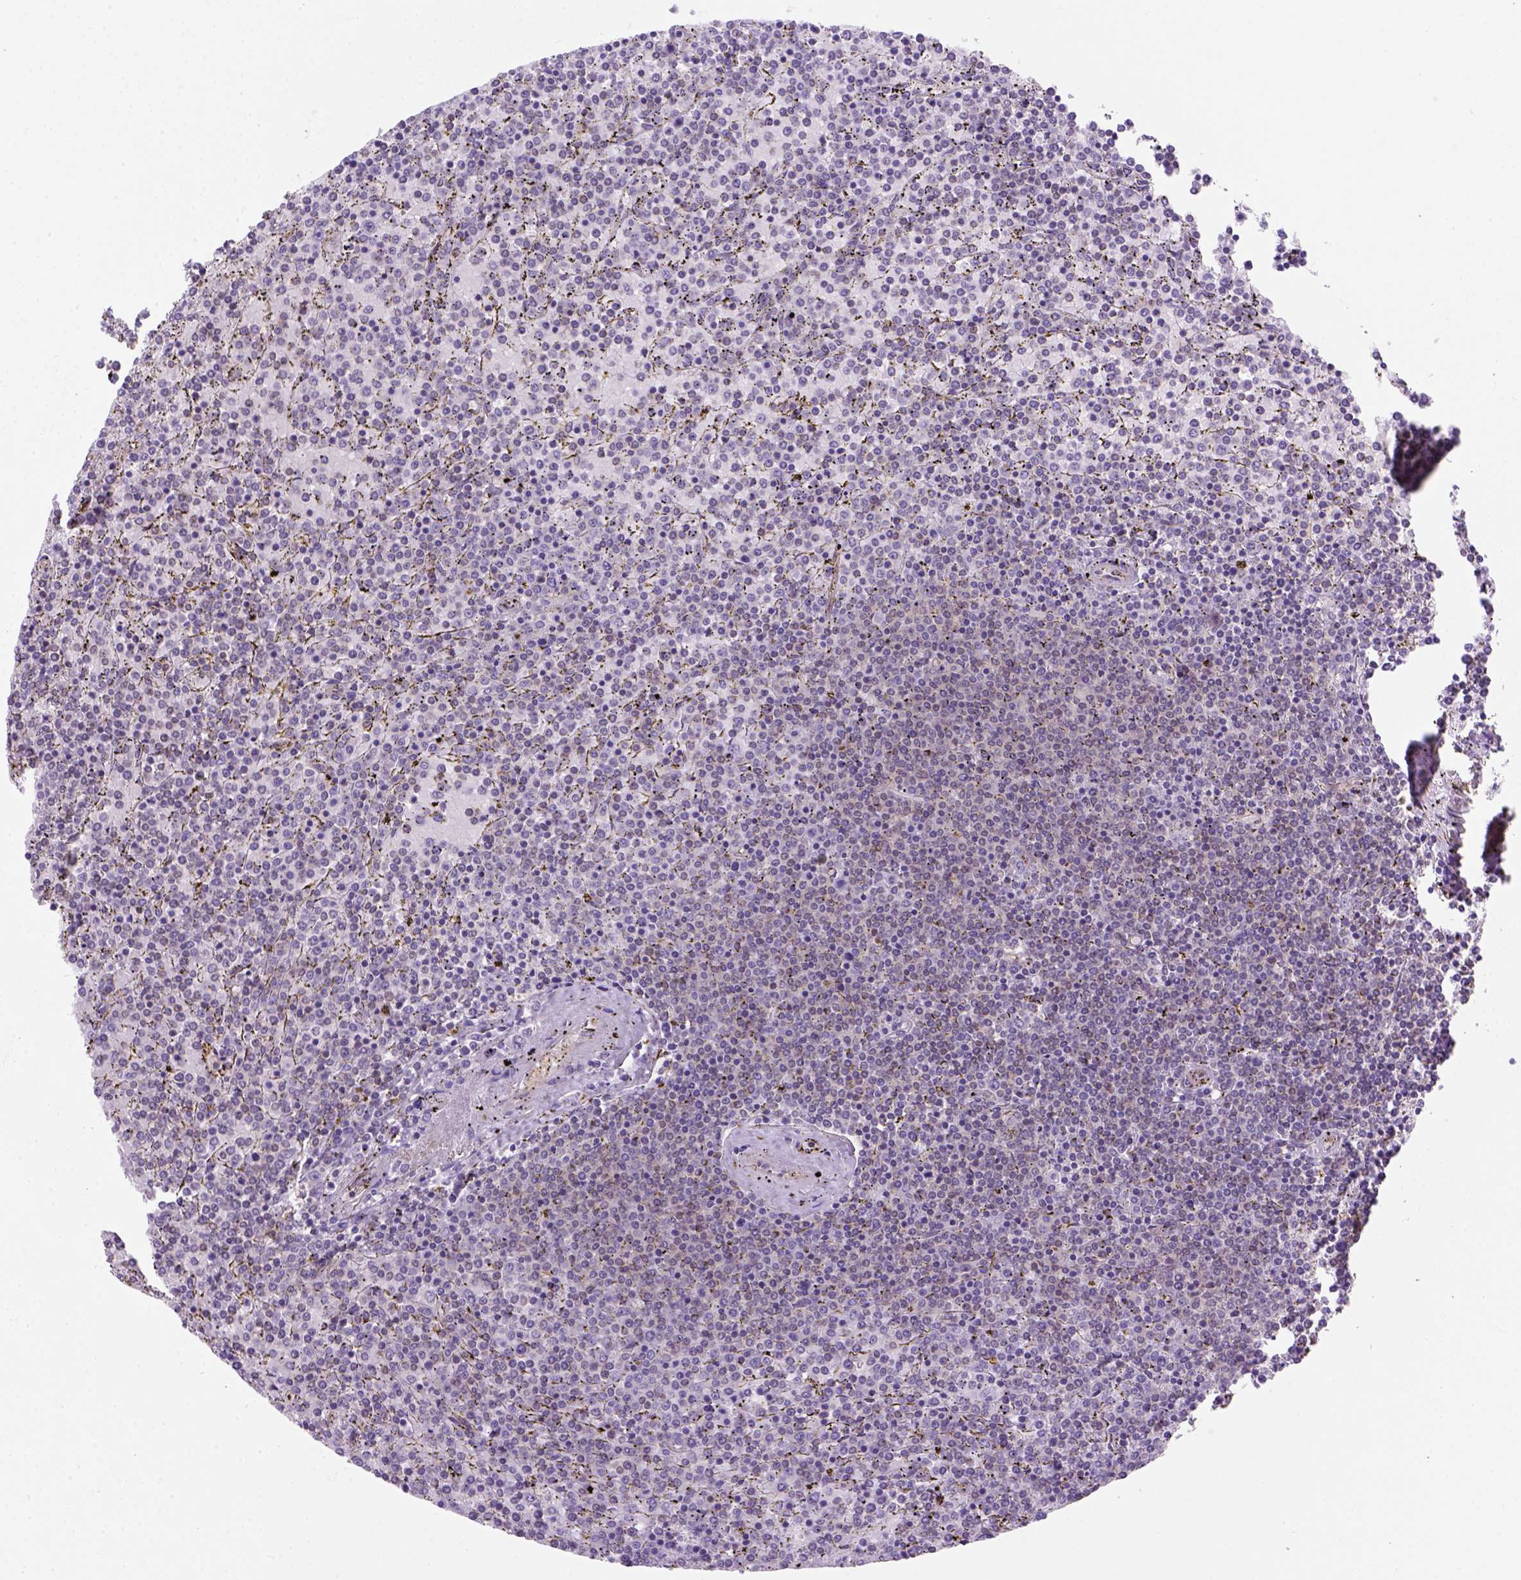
{"staining": {"intensity": "negative", "quantity": "none", "location": "none"}, "tissue": "lymphoma", "cell_type": "Tumor cells", "image_type": "cancer", "snomed": [{"axis": "morphology", "description": "Malignant lymphoma, non-Hodgkin's type, Low grade"}, {"axis": "topography", "description": "Spleen"}], "caption": "Immunohistochemistry image of lymphoma stained for a protein (brown), which demonstrates no positivity in tumor cells.", "gene": "MGMT", "patient": {"sex": "female", "age": 77}}